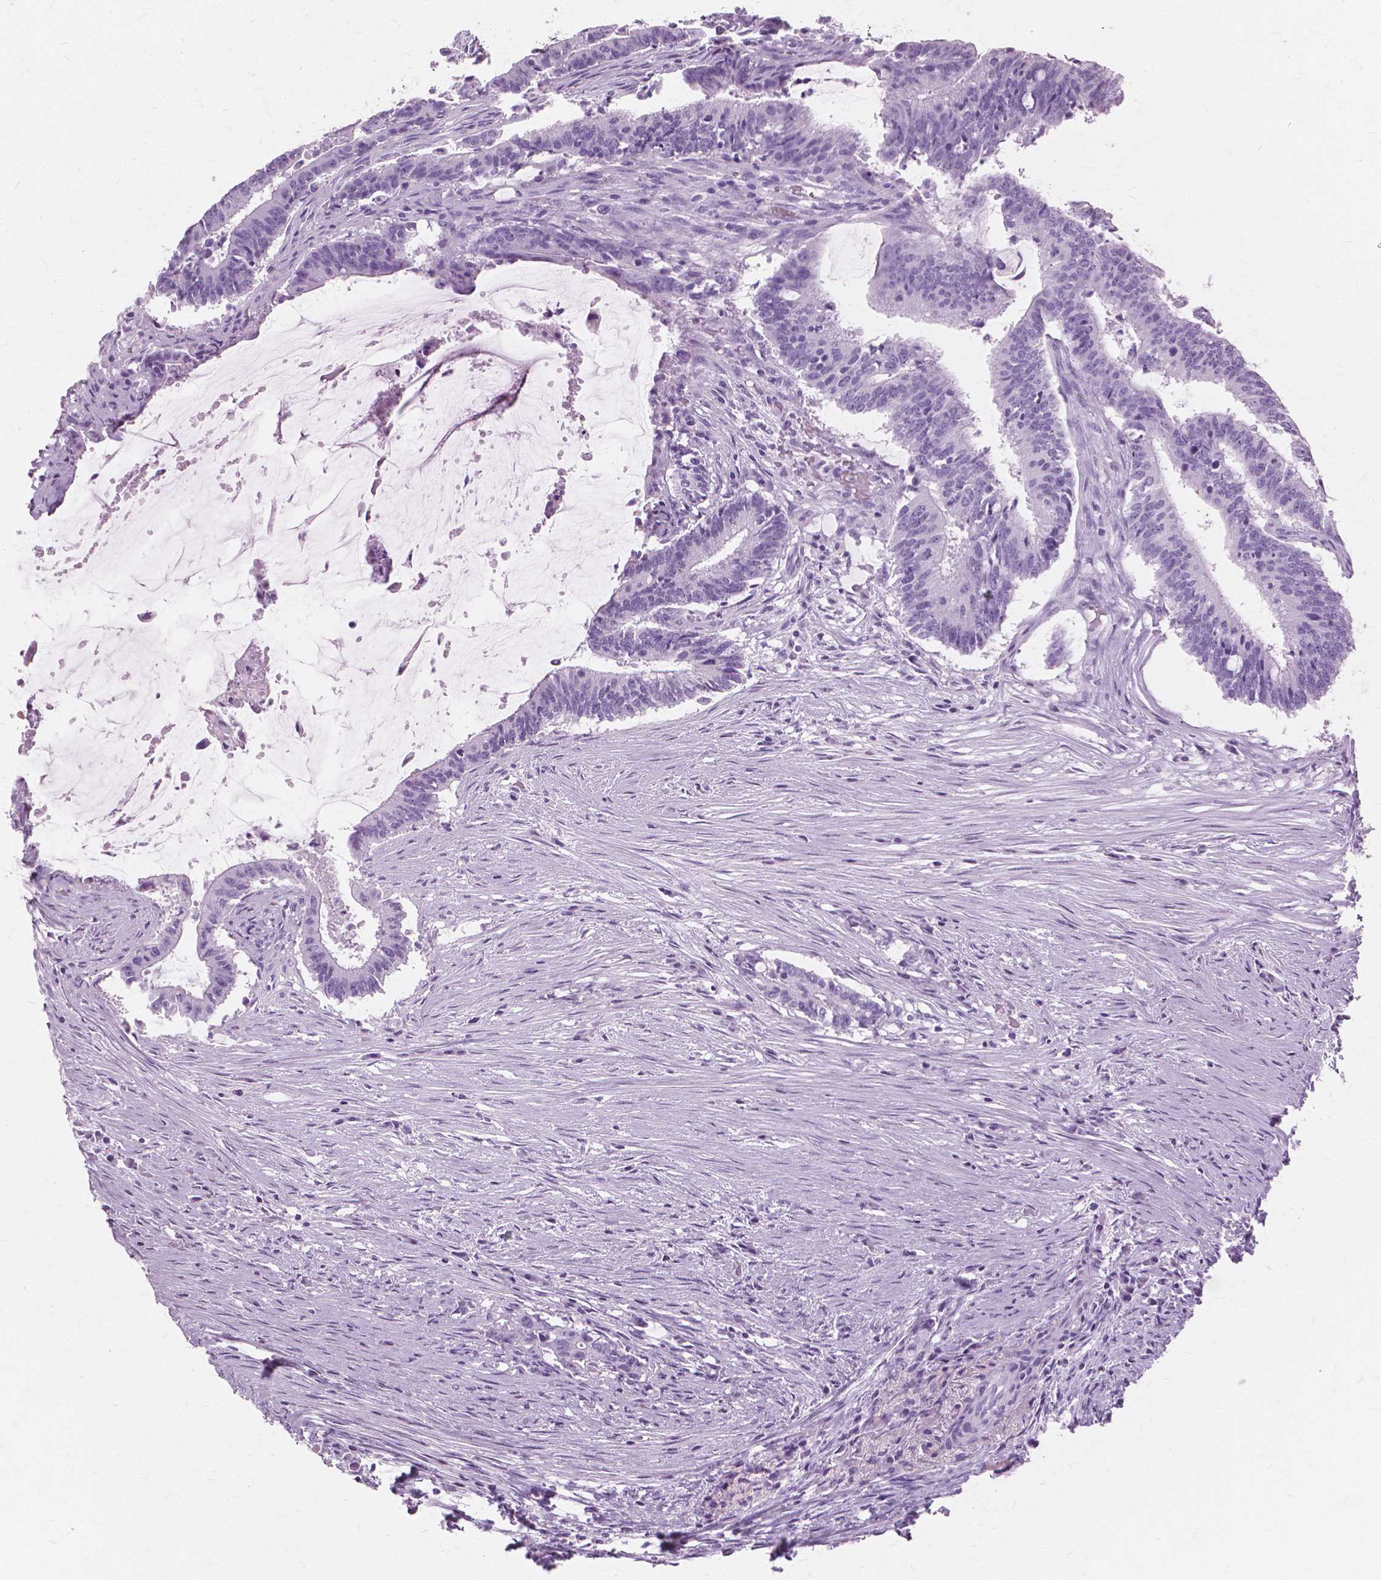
{"staining": {"intensity": "negative", "quantity": "none", "location": "none"}, "tissue": "colorectal cancer", "cell_type": "Tumor cells", "image_type": "cancer", "snomed": [{"axis": "morphology", "description": "Adenocarcinoma, NOS"}, {"axis": "topography", "description": "Colon"}], "caption": "The immunohistochemistry photomicrograph has no significant expression in tumor cells of colorectal cancer (adenocarcinoma) tissue.", "gene": "SFTPD", "patient": {"sex": "female", "age": 43}}